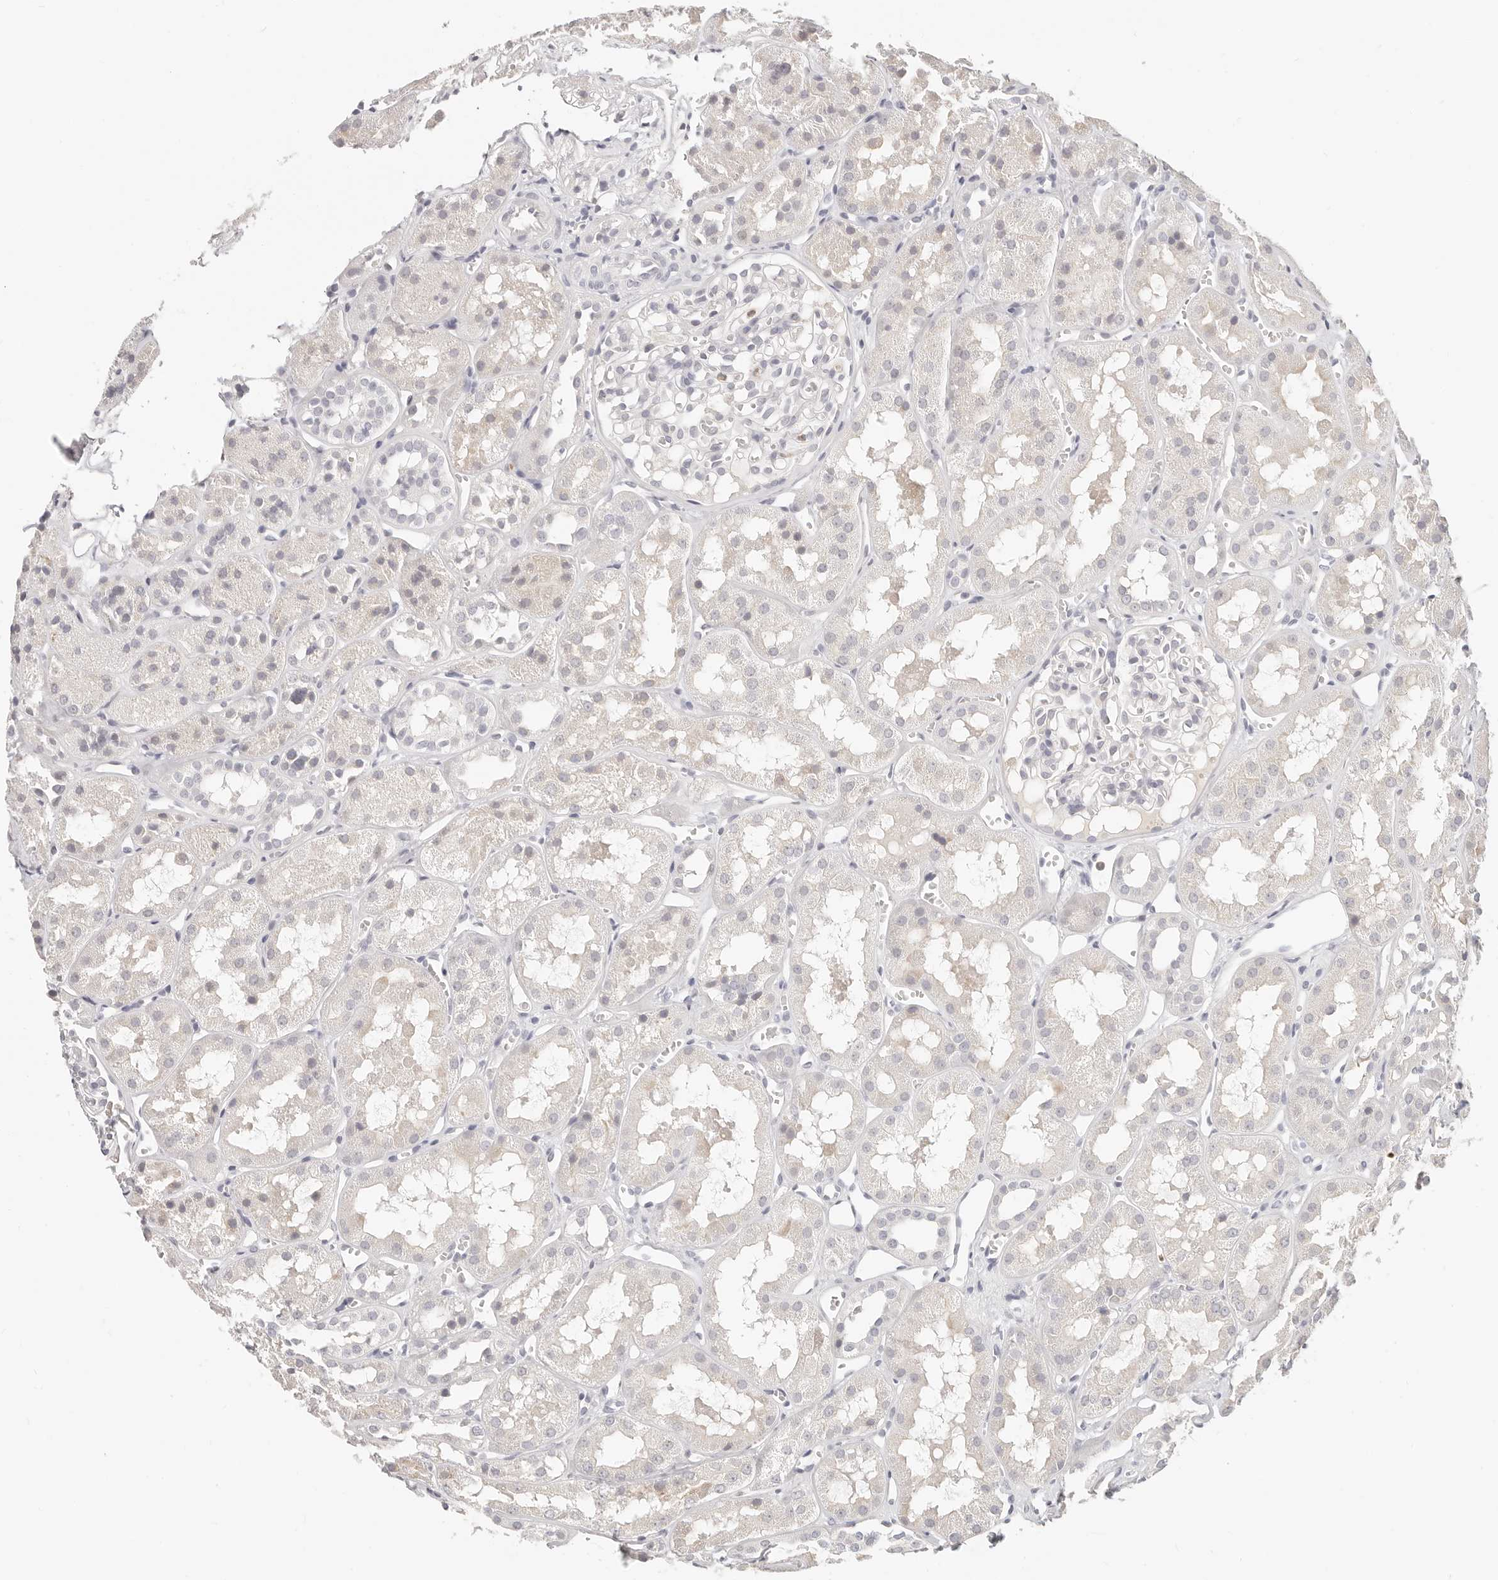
{"staining": {"intensity": "negative", "quantity": "none", "location": "none"}, "tissue": "kidney", "cell_type": "Cells in glomeruli", "image_type": "normal", "snomed": [{"axis": "morphology", "description": "Normal tissue, NOS"}, {"axis": "topography", "description": "Kidney"}], "caption": "Cells in glomeruli show no significant positivity in benign kidney. Brightfield microscopy of immunohistochemistry (IHC) stained with DAB (brown) and hematoxylin (blue), captured at high magnification.", "gene": "ASCL1", "patient": {"sex": "male", "age": 16}}